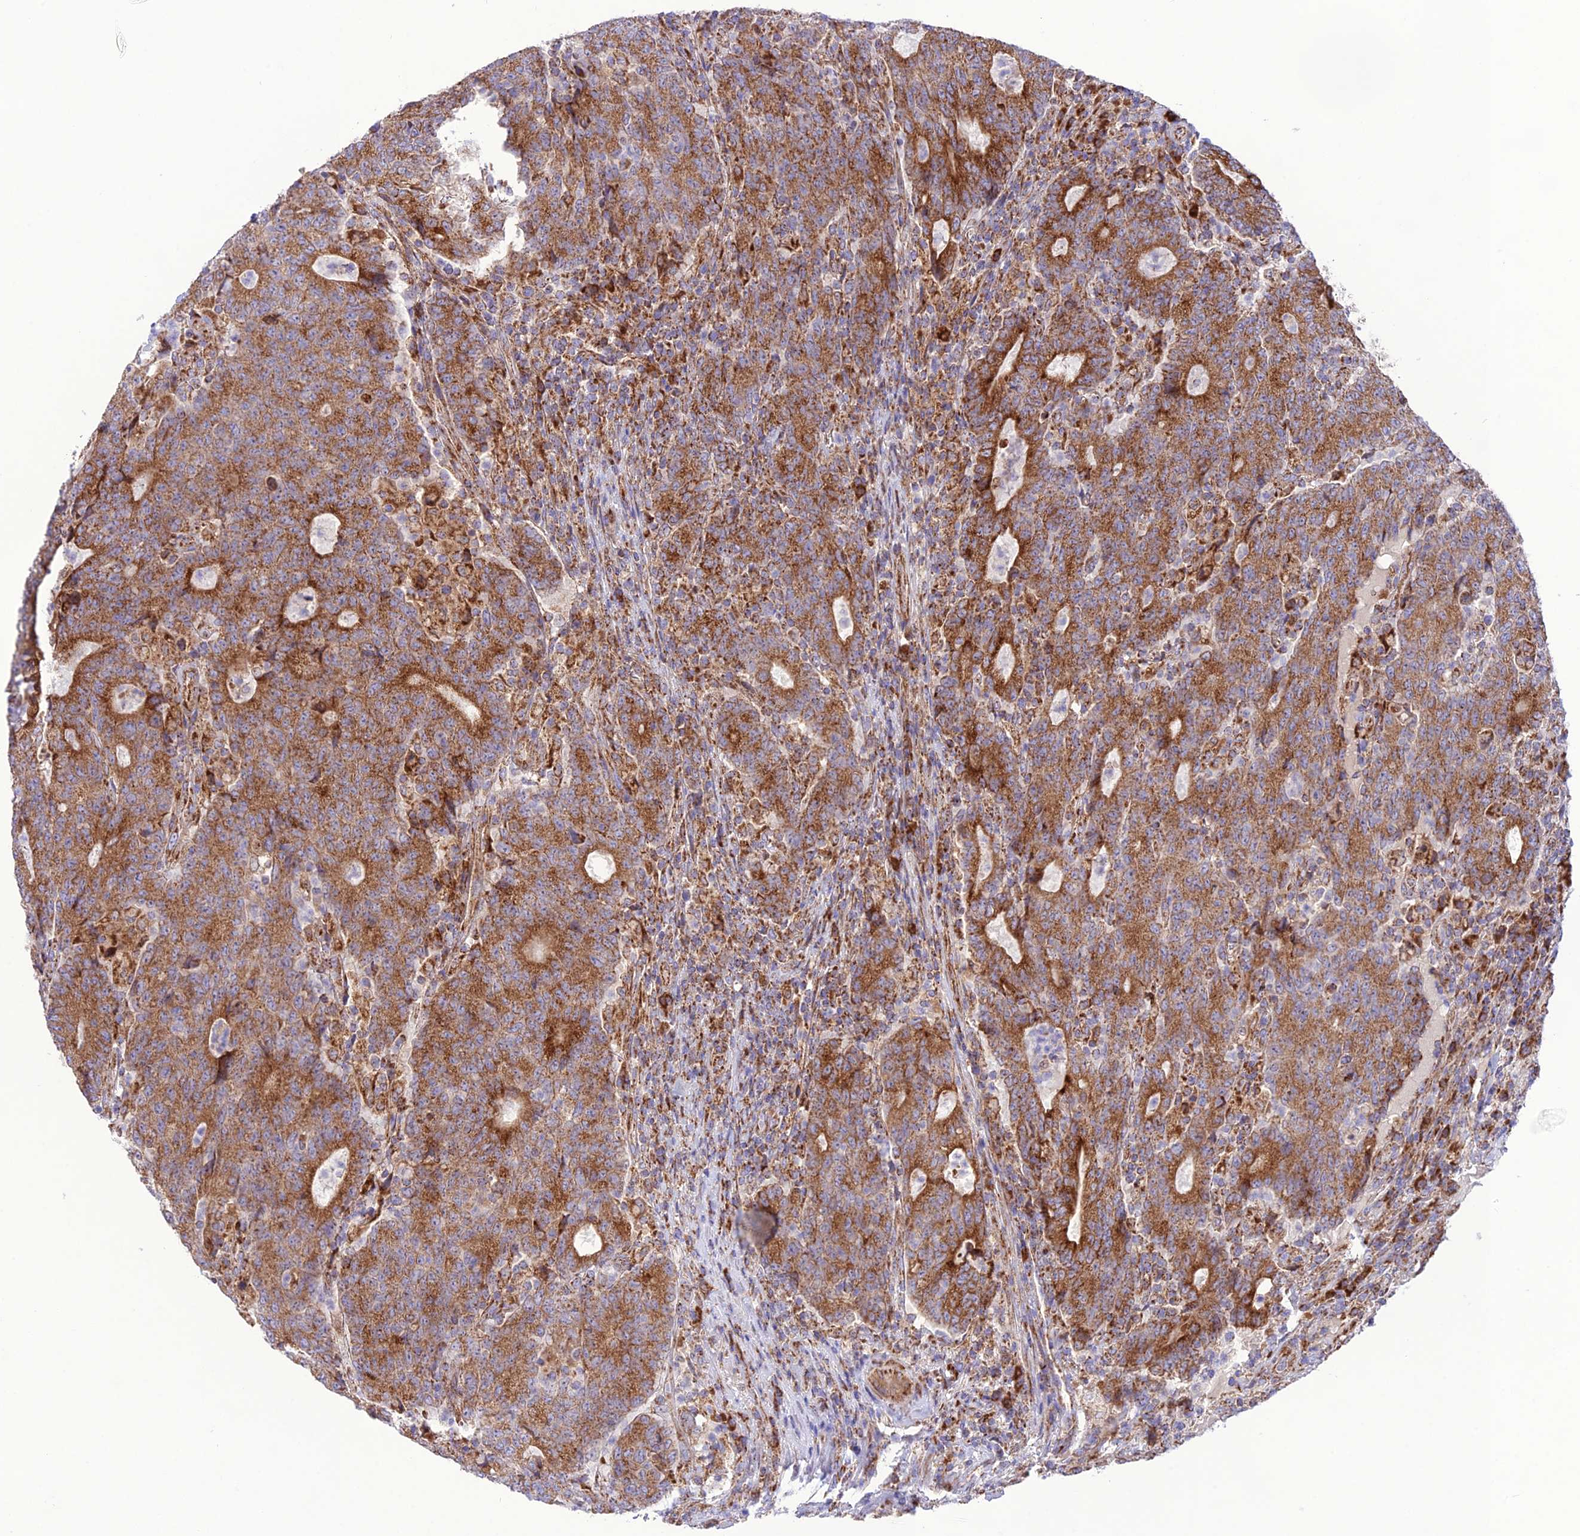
{"staining": {"intensity": "moderate", "quantity": ">75%", "location": "cytoplasmic/membranous"}, "tissue": "colorectal cancer", "cell_type": "Tumor cells", "image_type": "cancer", "snomed": [{"axis": "morphology", "description": "Adenocarcinoma, NOS"}, {"axis": "topography", "description": "Colon"}], "caption": "About >75% of tumor cells in colorectal cancer reveal moderate cytoplasmic/membranous protein expression as visualized by brown immunohistochemical staining.", "gene": "UAP1L1", "patient": {"sex": "female", "age": 75}}